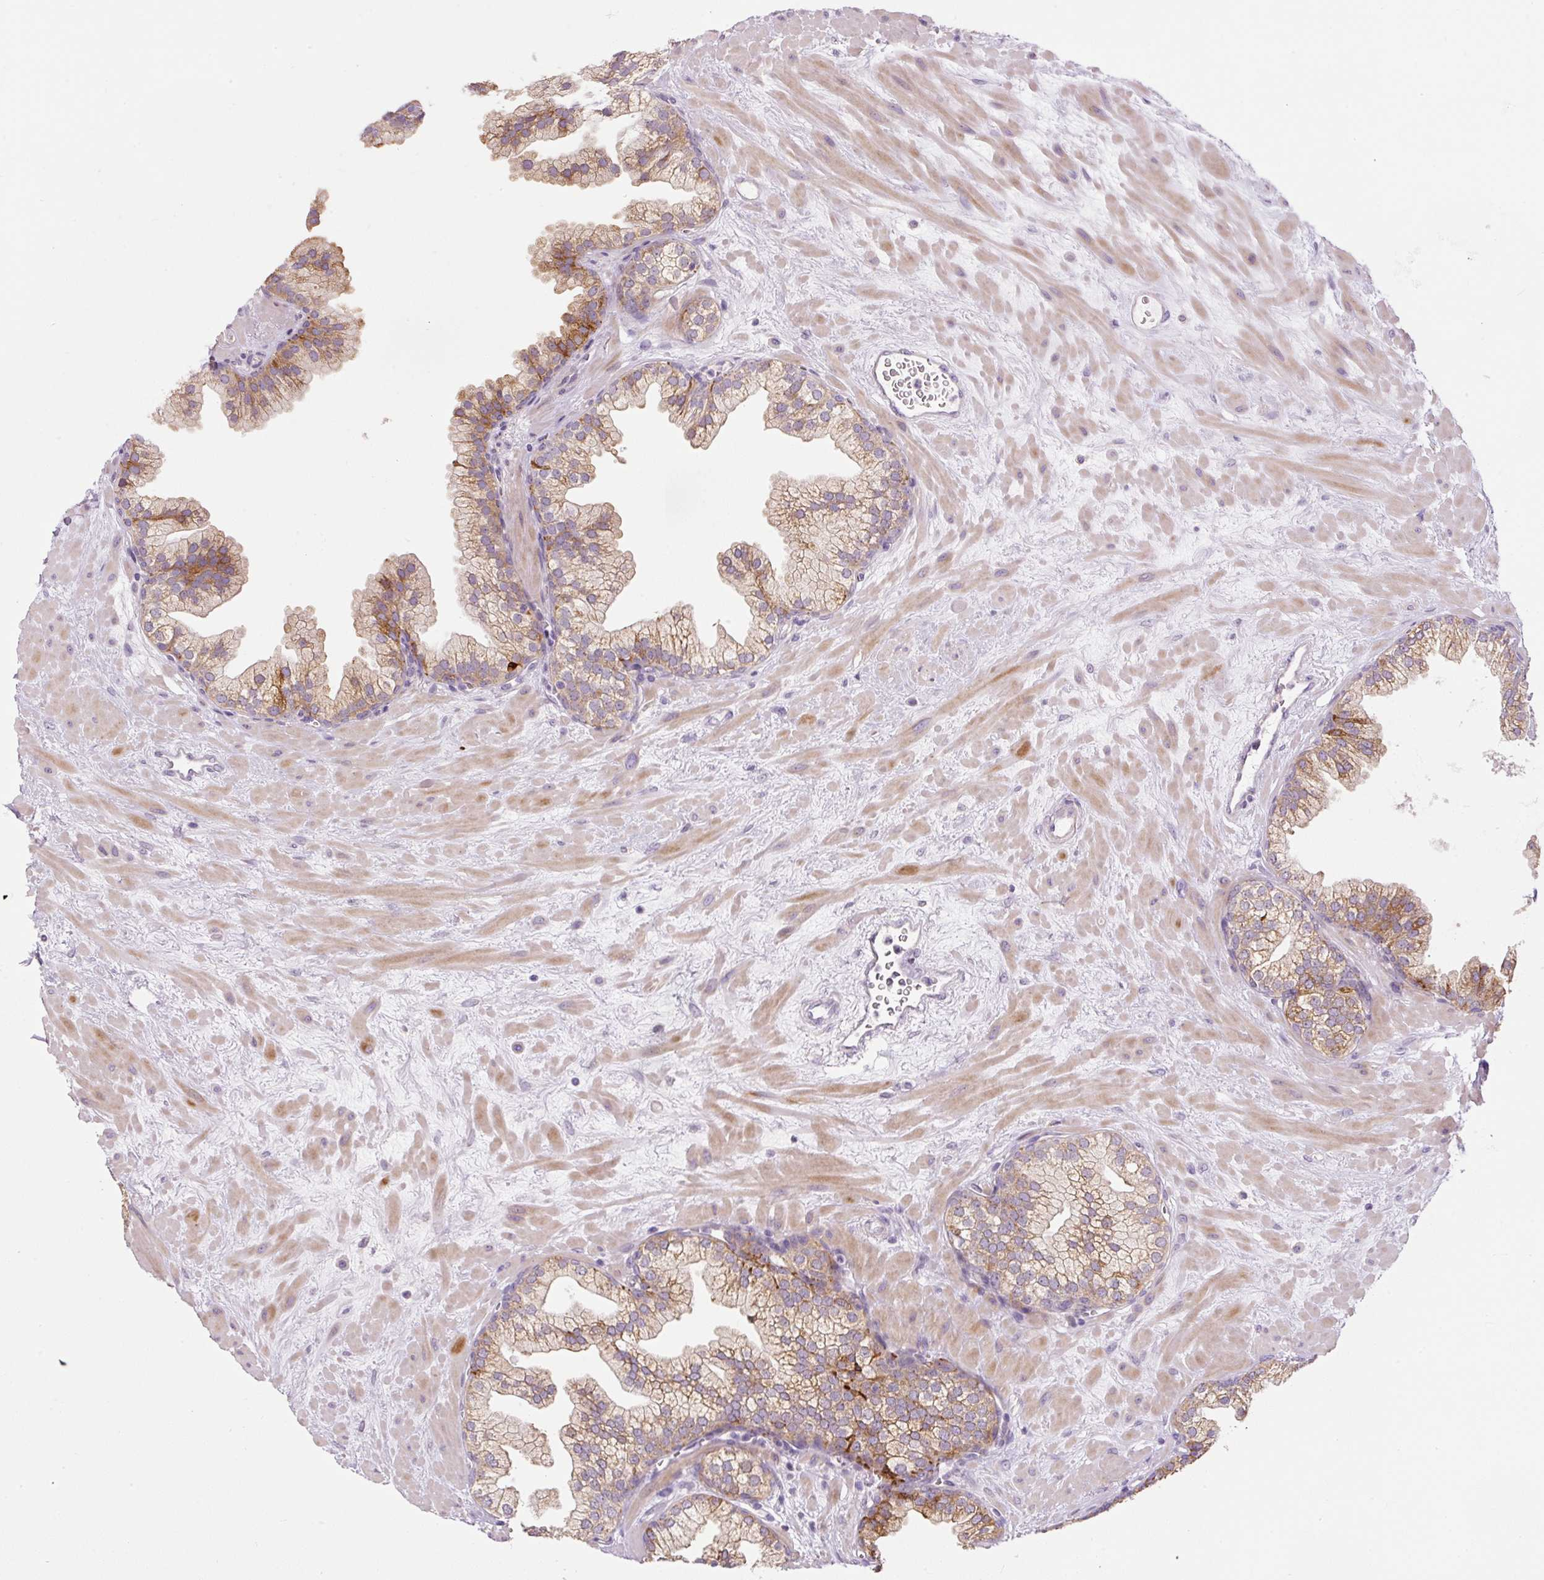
{"staining": {"intensity": "moderate", "quantity": ">75%", "location": "cytoplasmic/membranous"}, "tissue": "prostate", "cell_type": "Glandular cells", "image_type": "normal", "snomed": [{"axis": "morphology", "description": "Normal tissue, NOS"}, {"axis": "topography", "description": "Prostate"}, {"axis": "topography", "description": "Peripheral nerve tissue"}], "caption": "IHC photomicrograph of normal prostate: human prostate stained using immunohistochemistry exhibits medium levels of moderate protein expression localized specifically in the cytoplasmic/membranous of glandular cells, appearing as a cytoplasmic/membranous brown color.", "gene": "HAX1", "patient": {"sex": "male", "age": 61}}